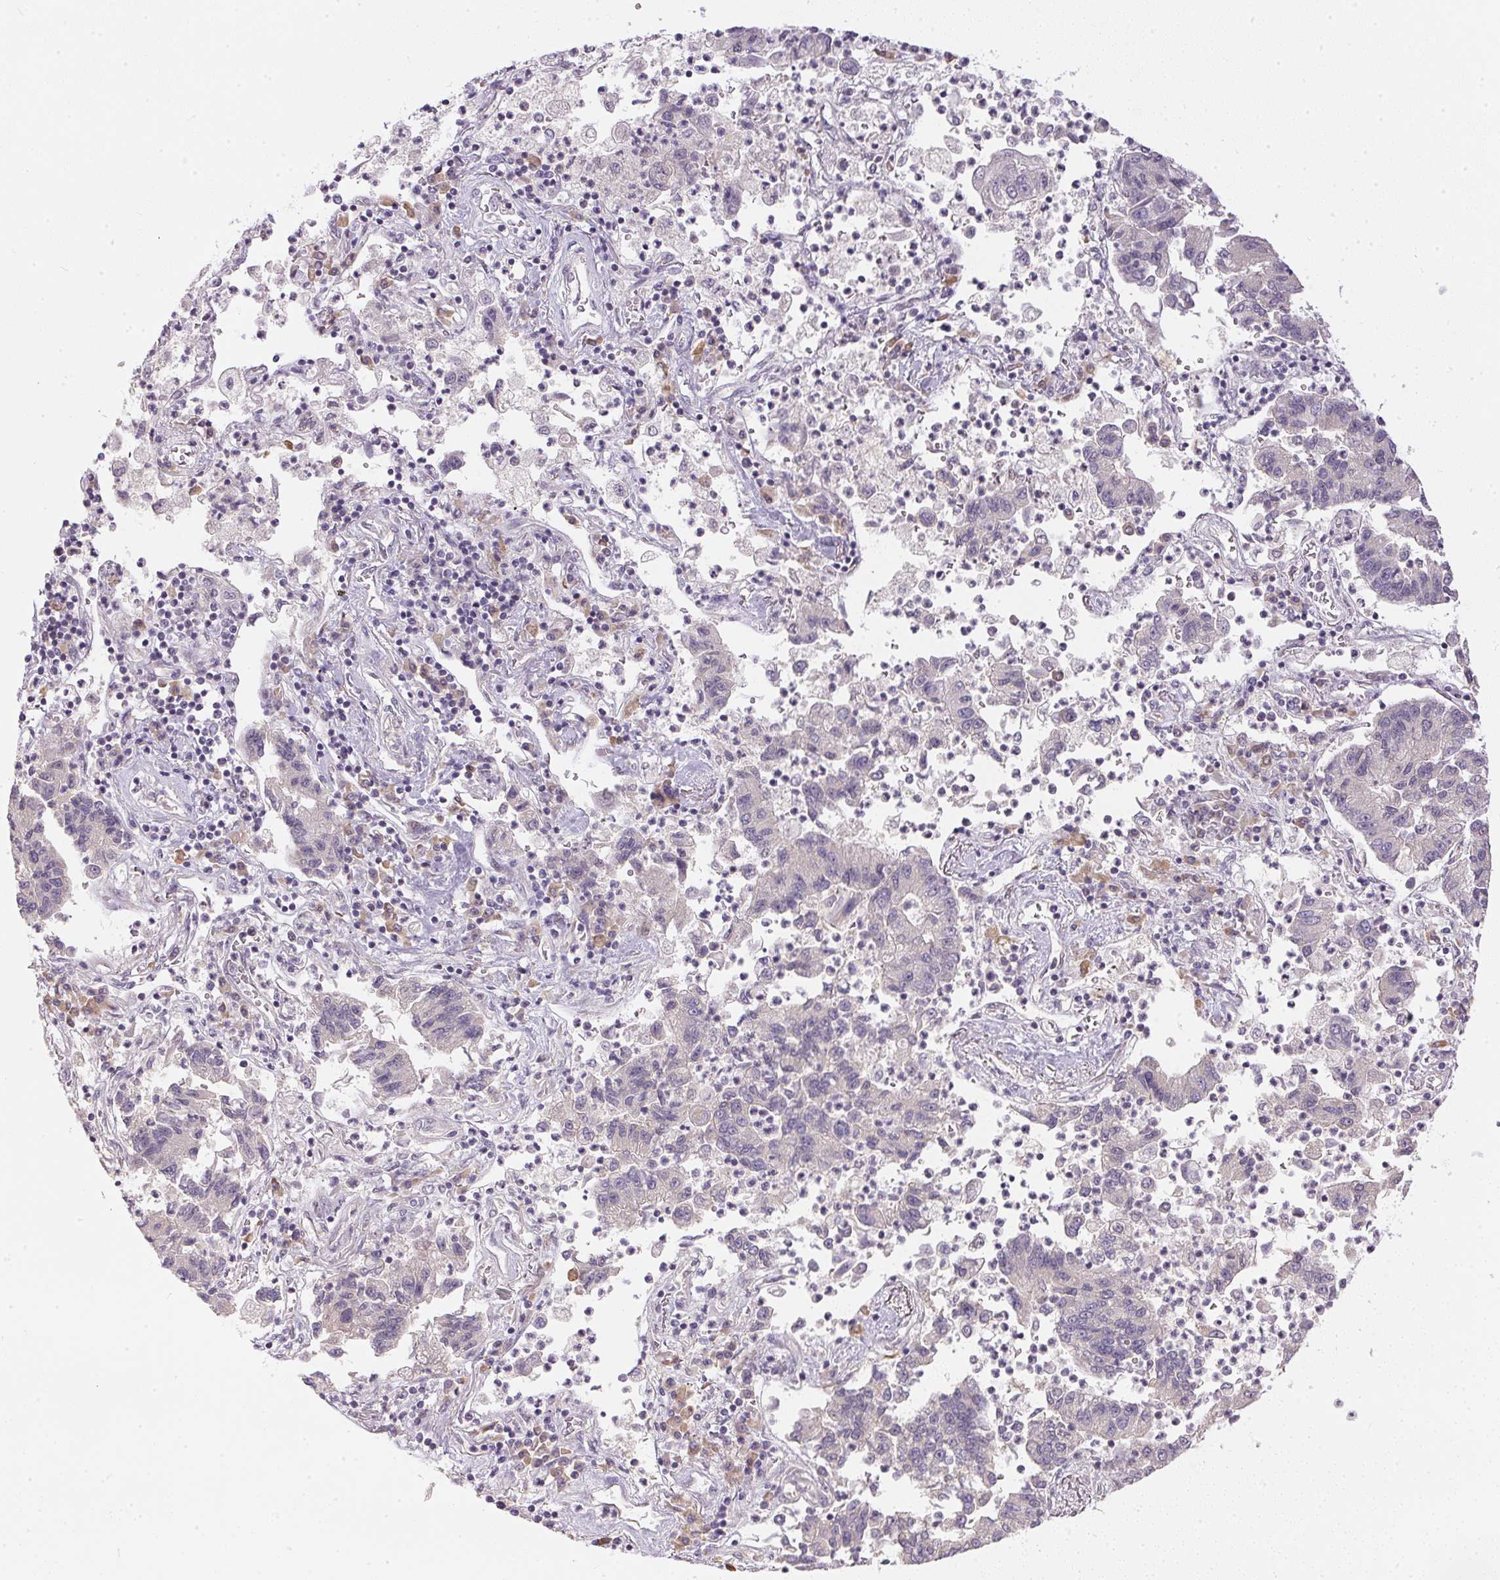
{"staining": {"intensity": "negative", "quantity": "none", "location": "none"}, "tissue": "lung cancer", "cell_type": "Tumor cells", "image_type": "cancer", "snomed": [{"axis": "morphology", "description": "Adenocarcinoma, NOS"}, {"axis": "topography", "description": "Lung"}], "caption": "High magnification brightfield microscopy of lung cancer (adenocarcinoma) stained with DAB (3,3'-diaminobenzidine) (brown) and counterstained with hematoxylin (blue): tumor cells show no significant expression.", "gene": "TTC23L", "patient": {"sex": "female", "age": 57}}